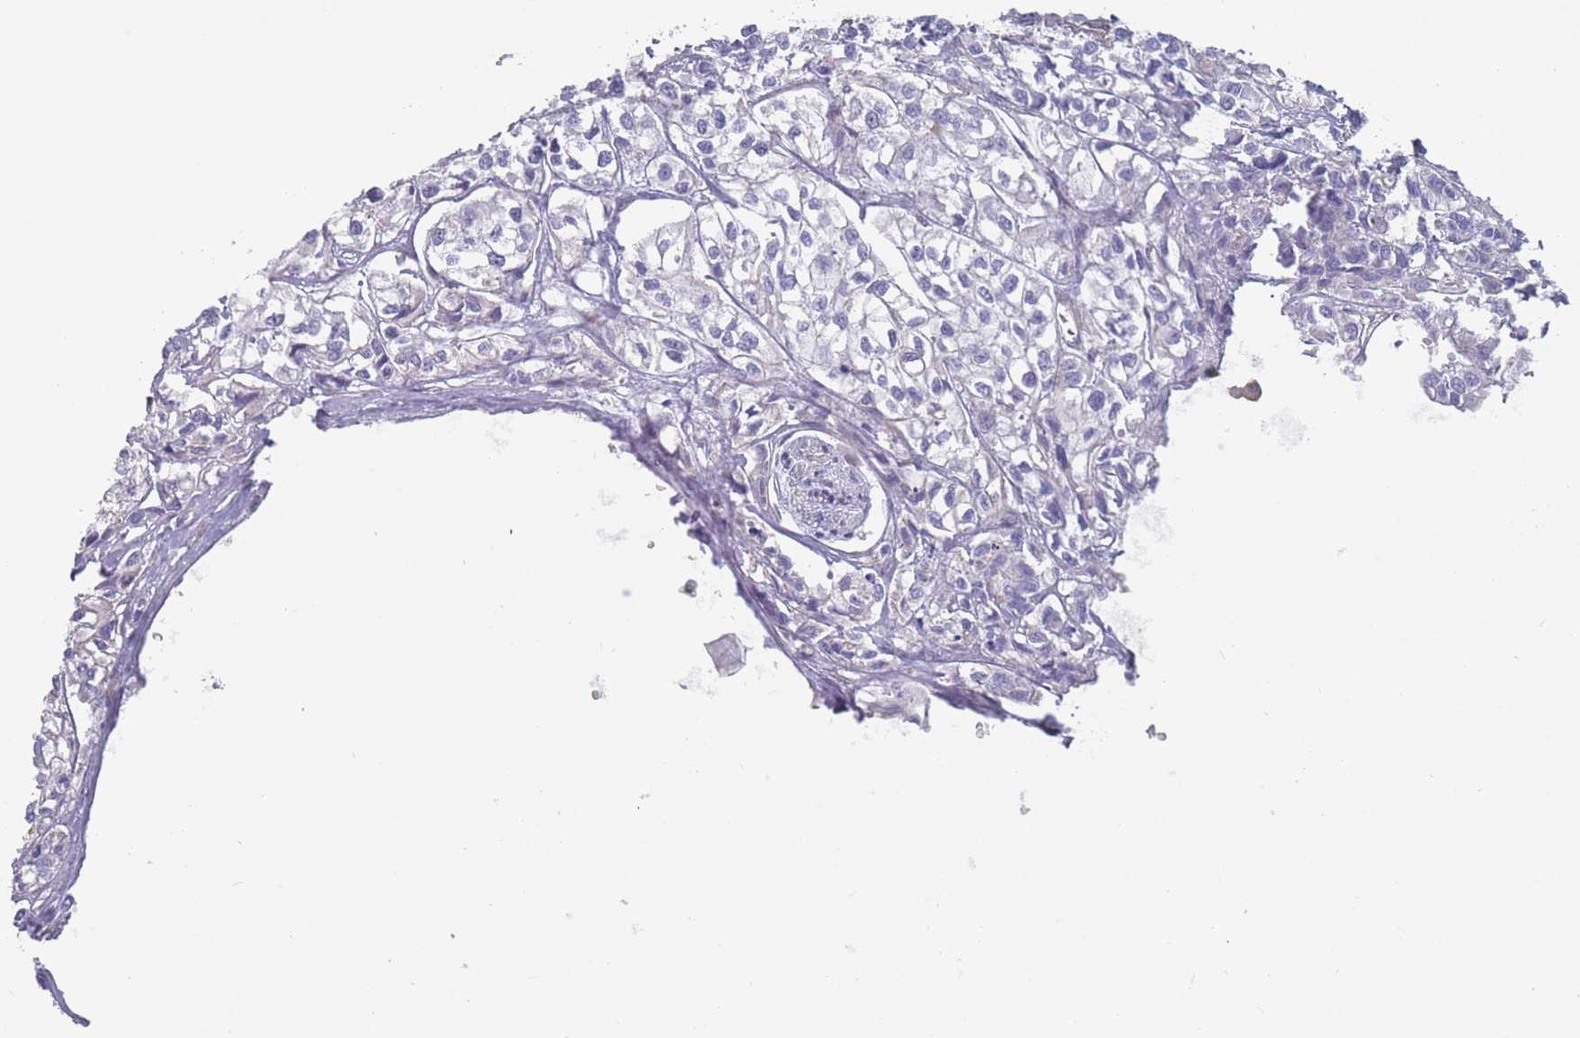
{"staining": {"intensity": "negative", "quantity": "none", "location": "none"}, "tissue": "urothelial cancer", "cell_type": "Tumor cells", "image_type": "cancer", "snomed": [{"axis": "morphology", "description": "Urothelial carcinoma, High grade"}, {"axis": "topography", "description": "Urinary bladder"}], "caption": "Protein analysis of urothelial carcinoma (high-grade) exhibits no significant expression in tumor cells. (DAB (3,3'-diaminobenzidine) IHC with hematoxylin counter stain).", "gene": "SLC1A6", "patient": {"sex": "male", "age": 67}}